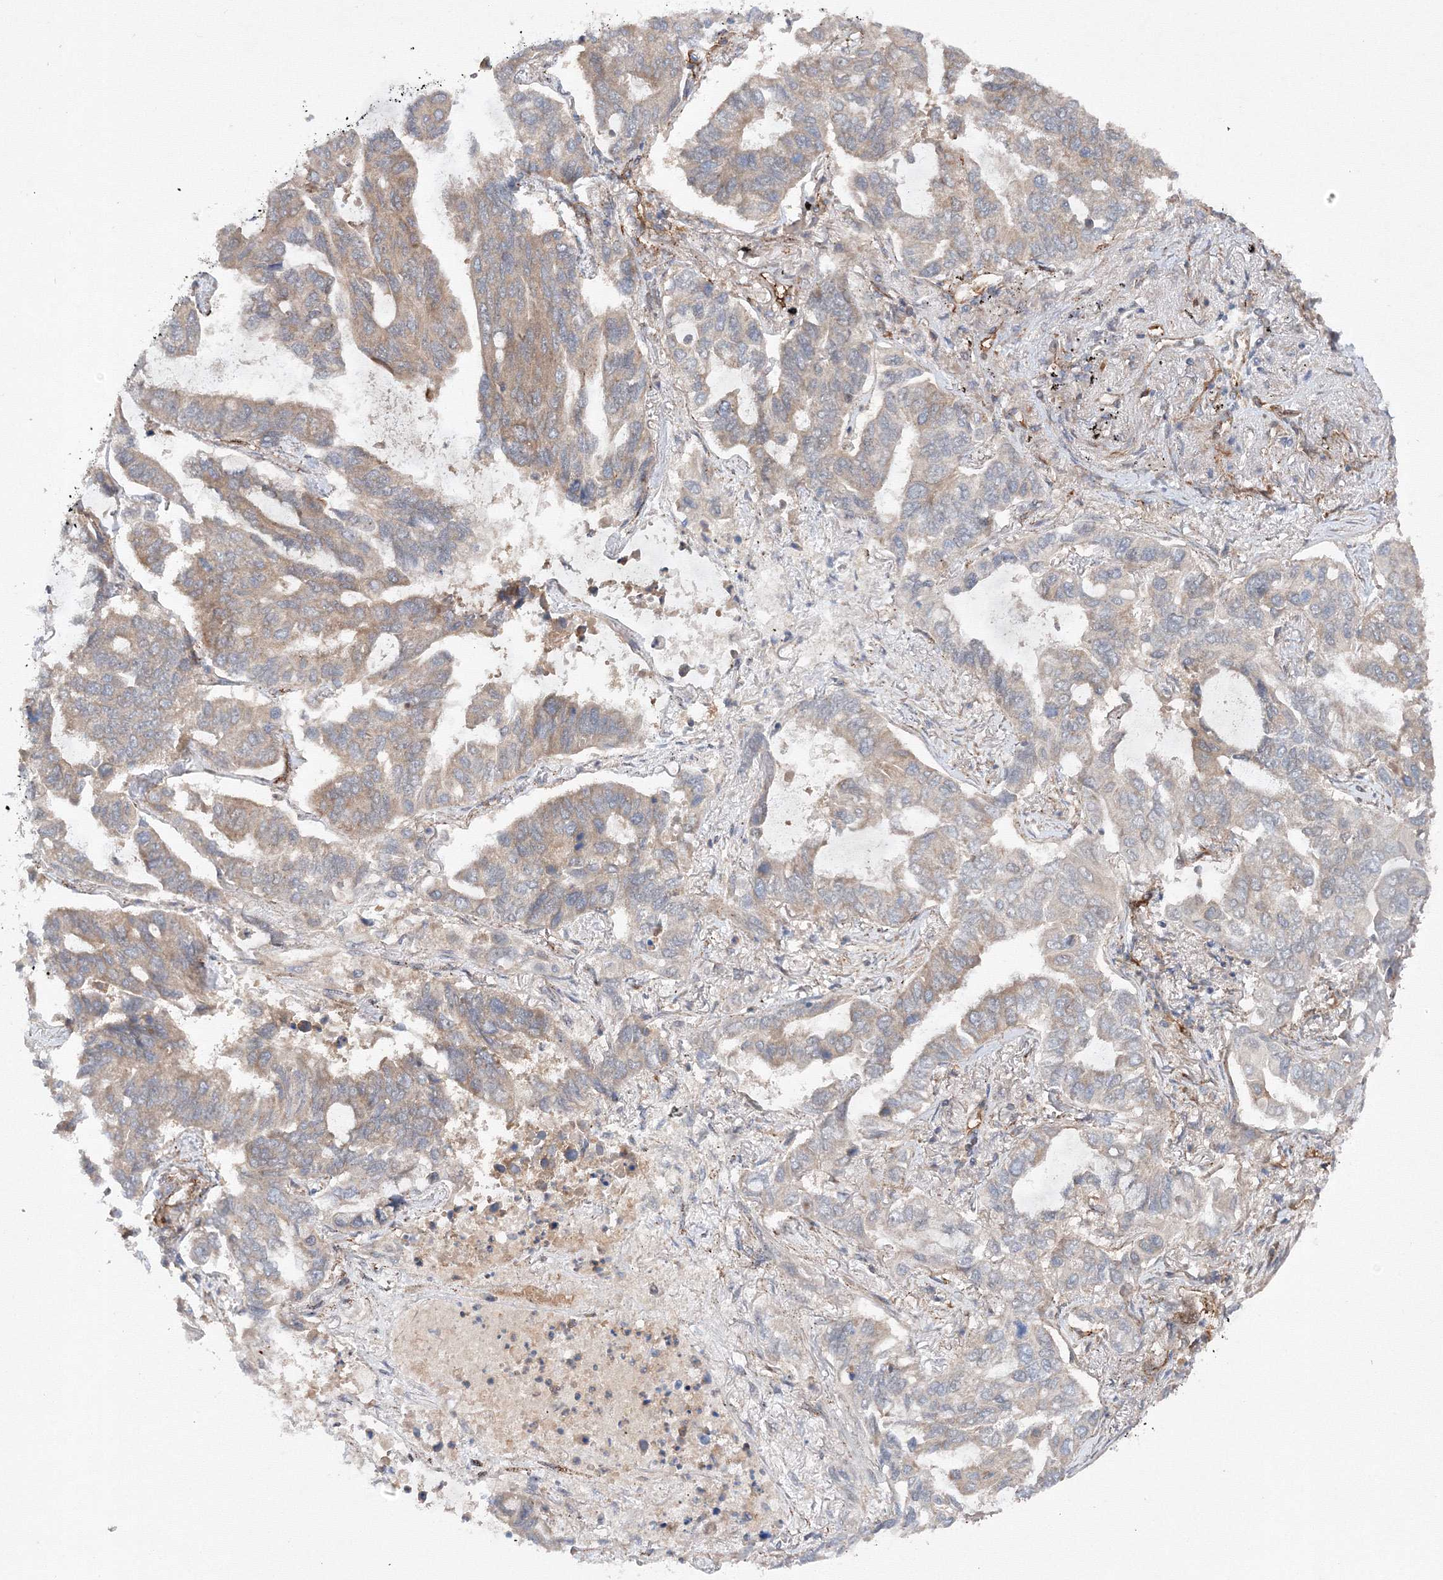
{"staining": {"intensity": "weak", "quantity": "25%-75%", "location": "cytoplasmic/membranous"}, "tissue": "lung cancer", "cell_type": "Tumor cells", "image_type": "cancer", "snomed": [{"axis": "morphology", "description": "Adenocarcinoma, NOS"}, {"axis": "topography", "description": "Lung"}], "caption": "IHC (DAB) staining of lung cancer shows weak cytoplasmic/membranous protein expression in approximately 25%-75% of tumor cells.", "gene": "DCTD", "patient": {"sex": "male", "age": 64}}